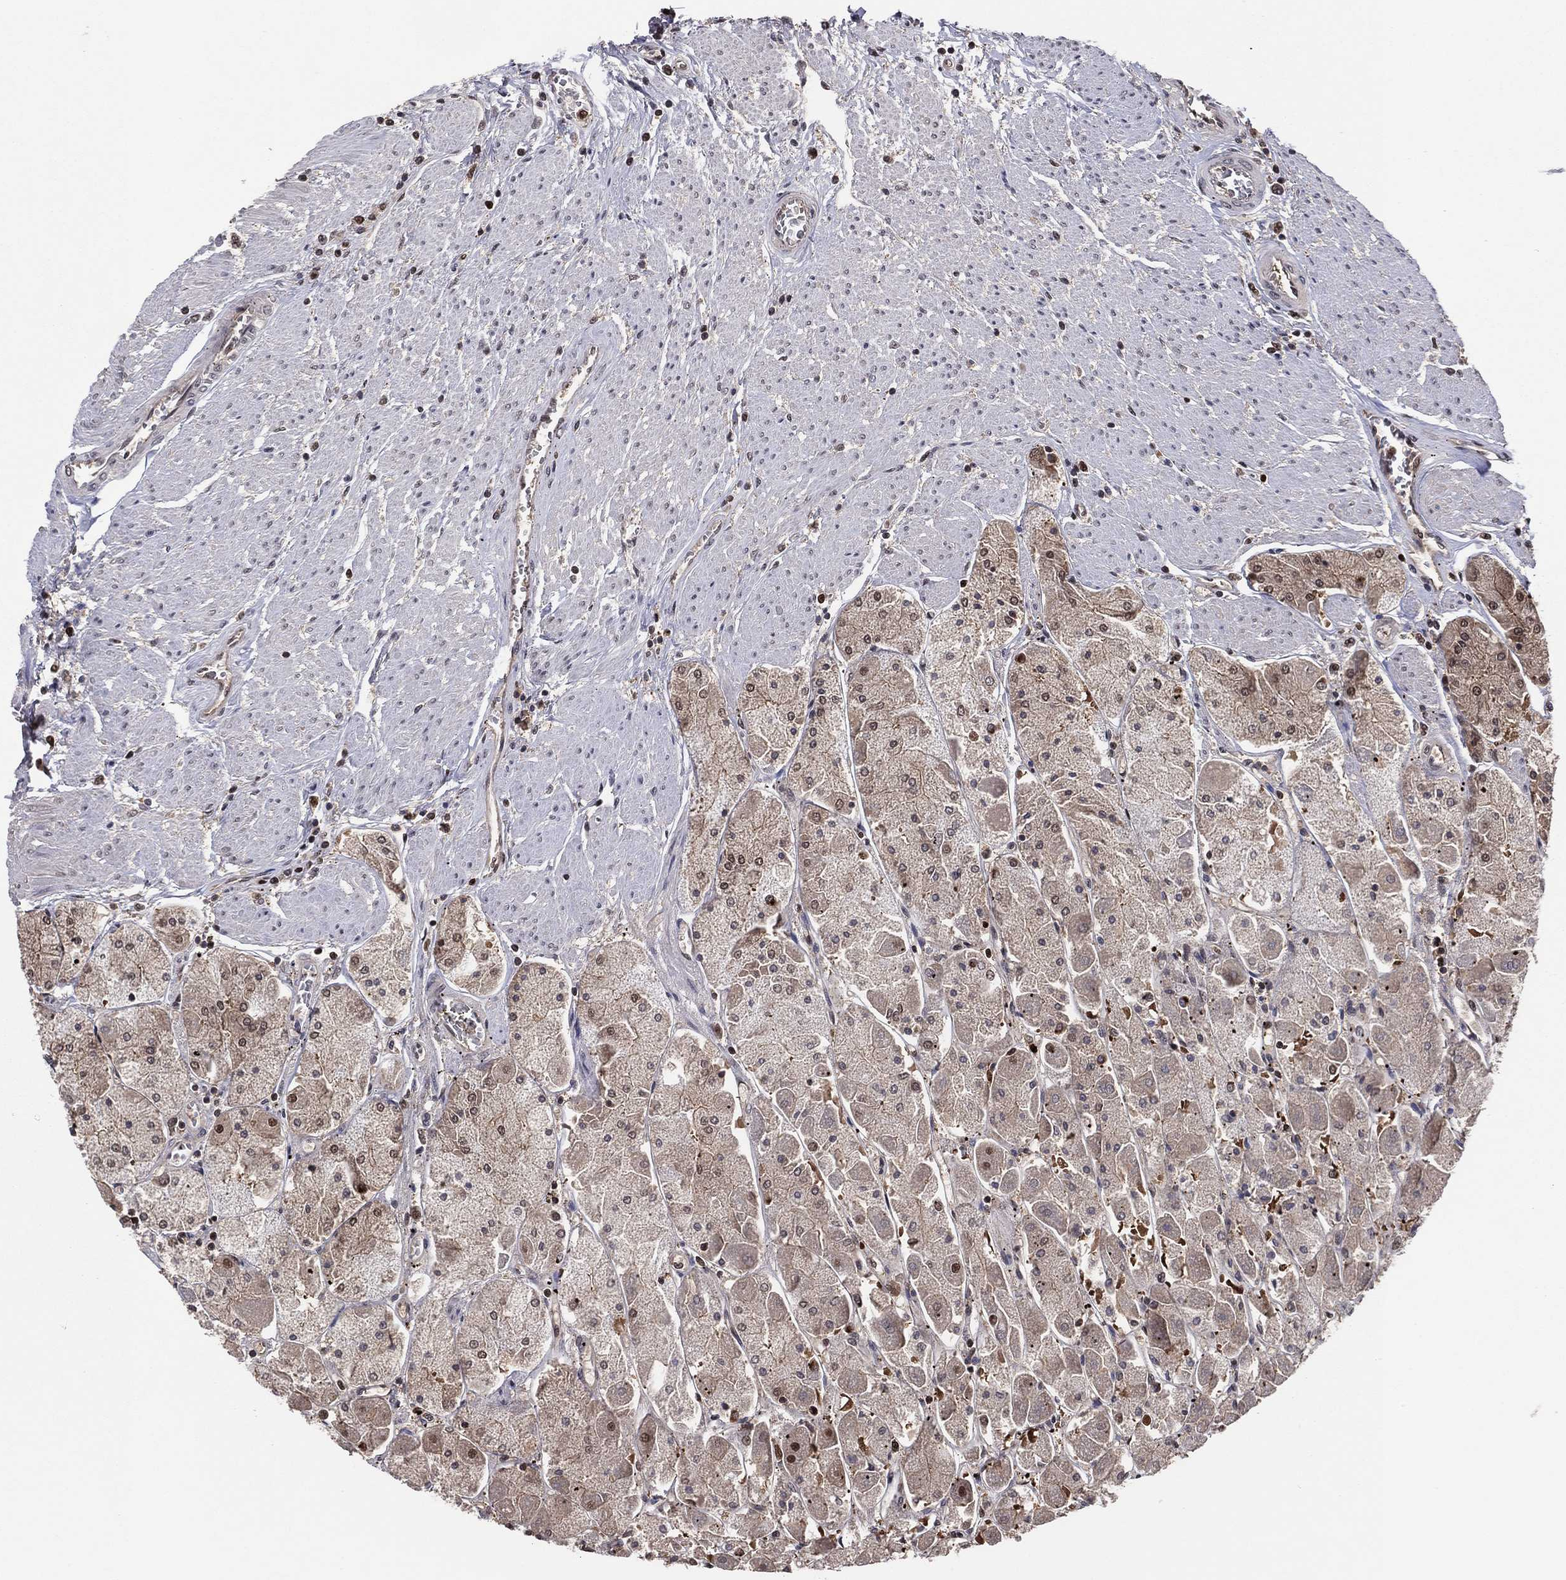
{"staining": {"intensity": "strong", "quantity": "25%-75%", "location": "cytoplasmic/membranous,nuclear"}, "tissue": "stomach", "cell_type": "Glandular cells", "image_type": "normal", "snomed": [{"axis": "morphology", "description": "Normal tissue, NOS"}, {"axis": "topography", "description": "Stomach"}], "caption": "Immunohistochemistry micrograph of normal stomach stained for a protein (brown), which demonstrates high levels of strong cytoplasmic/membranous,nuclear staining in about 25%-75% of glandular cells.", "gene": "PSMA1", "patient": {"sex": "male", "age": 70}}